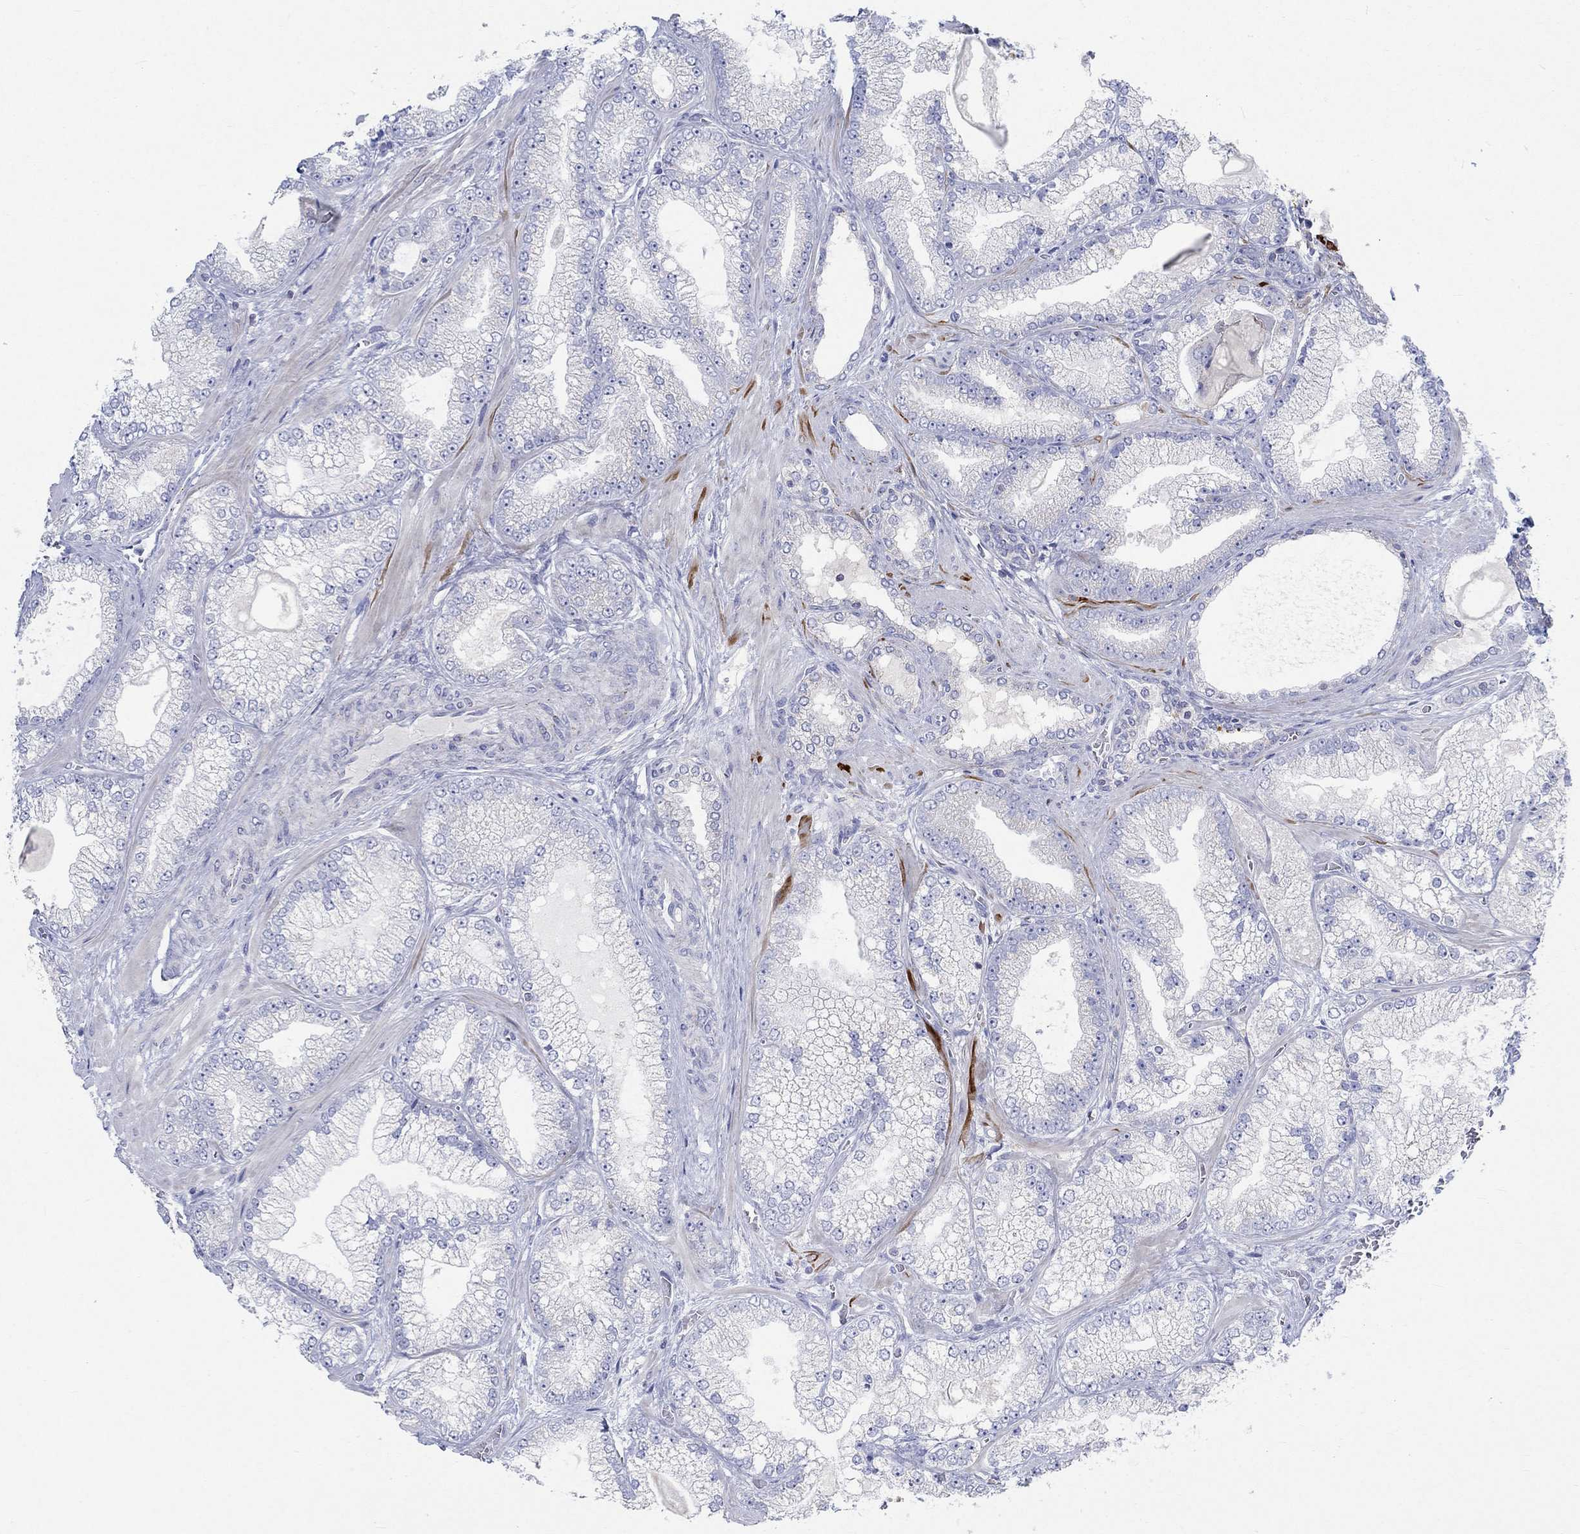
{"staining": {"intensity": "negative", "quantity": "none", "location": "none"}, "tissue": "prostate cancer", "cell_type": "Tumor cells", "image_type": "cancer", "snomed": [{"axis": "morphology", "description": "Adenocarcinoma, Low grade"}, {"axis": "topography", "description": "Prostate"}], "caption": "Immunohistochemistry (IHC) of human prostate cancer (adenocarcinoma (low-grade)) displays no staining in tumor cells. (Brightfield microscopy of DAB IHC at high magnification).", "gene": "NAV3", "patient": {"sex": "male", "age": 57}}